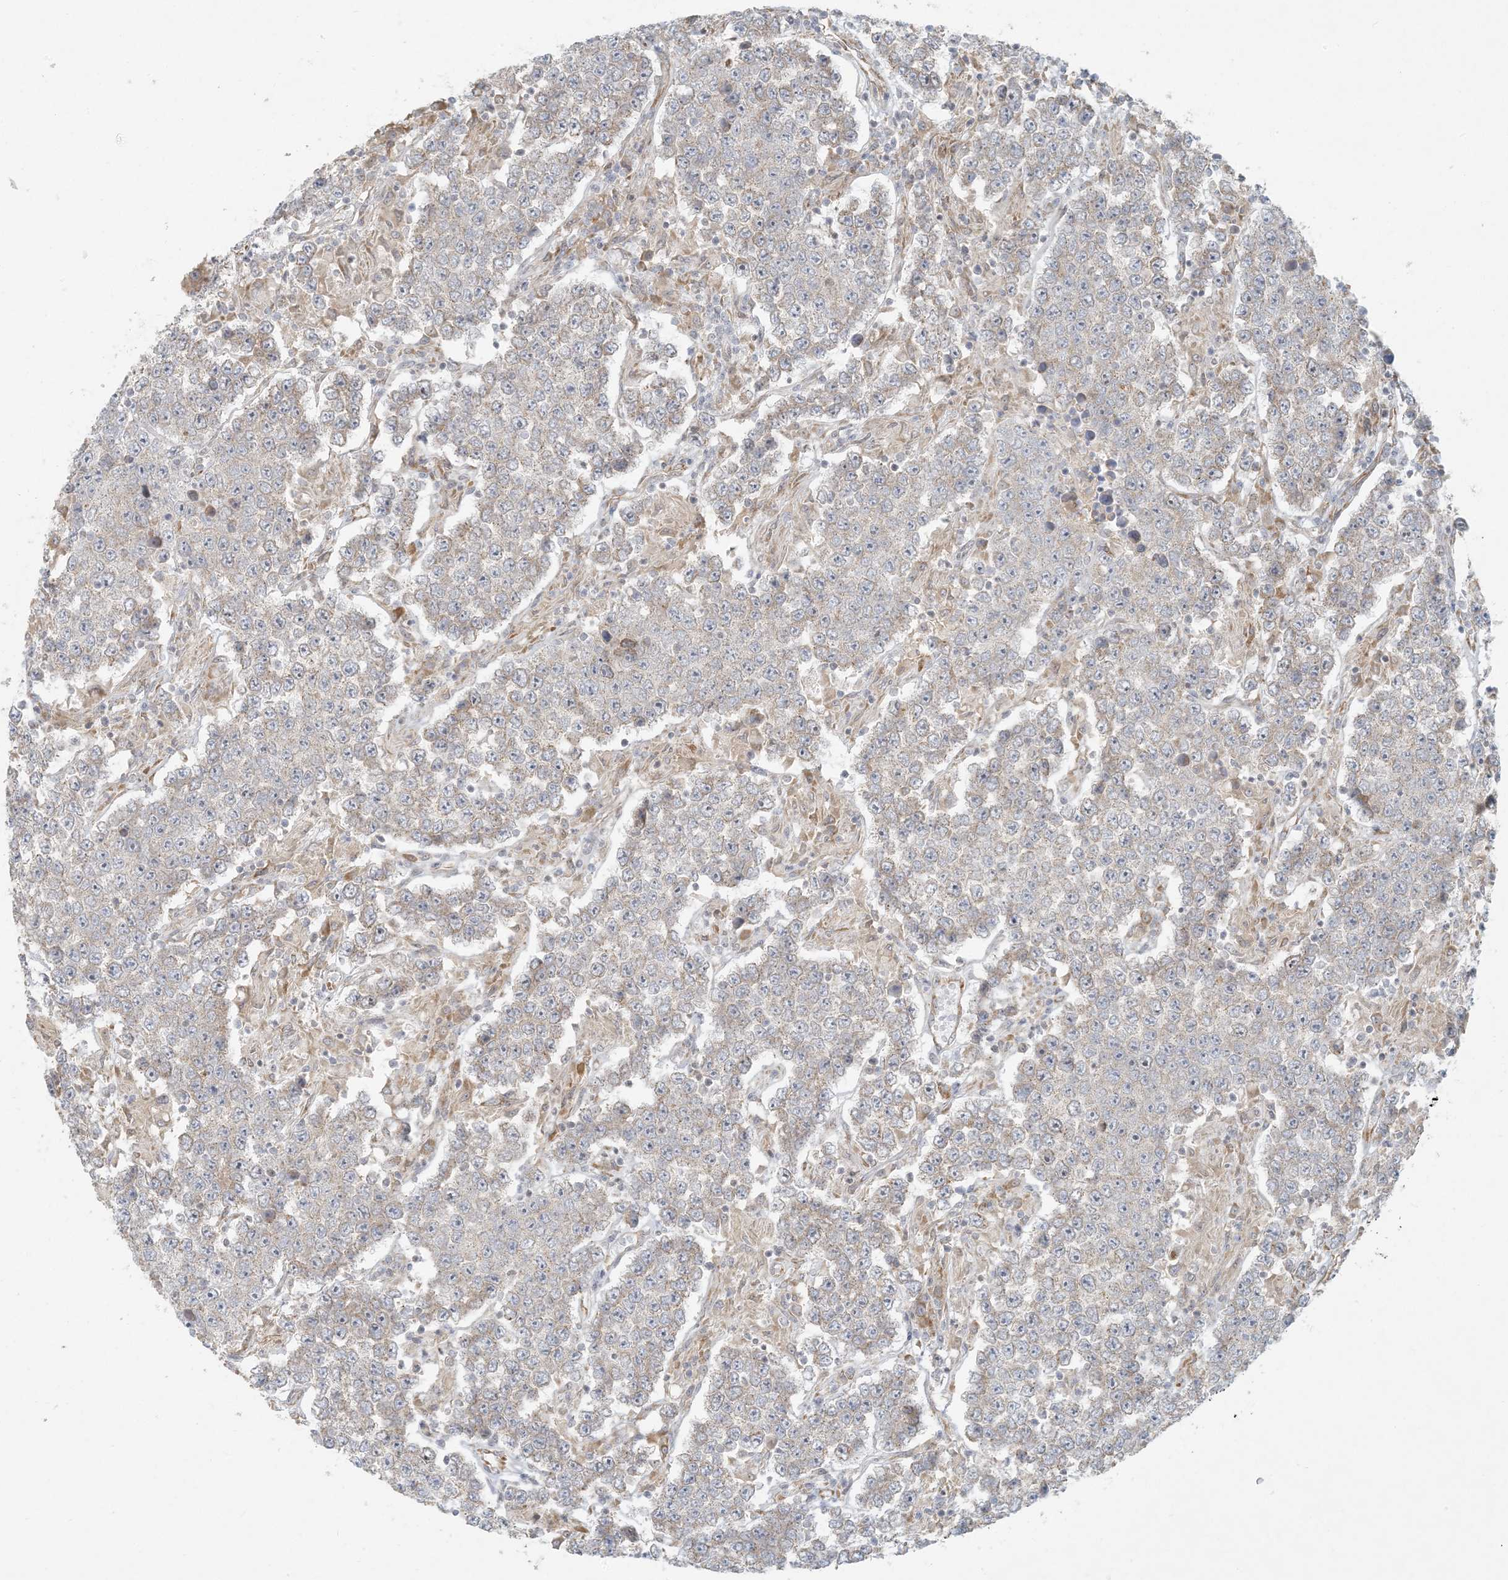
{"staining": {"intensity": "negative", "quantity": "none", "location": "none"}, "tissue": "testis cancer", "cell_type": "Tumor cells", "image_type": "cancer", "snomed": [{"axis": "morphology", "description": "Normal tissue, NOS"}, {"axis": "morphology", "description": "Urothelial carcinoma, High grade"}, {"axis": "morphology", "description": "Seminoma, NOS"}, {"axis": "morphology", "description": "Carcinoma, Embryonal, NOS"}, {"axis": "topography", "description": "Urinary bladder"}, {"axis": "topography", "description": "Testis"}], "caption": "The micrograph exhibits no staining of tumor cells in embryonal carcinoma (testis).", "gene": "HACL1", "patient": {"sex": "male", "age": 41}}